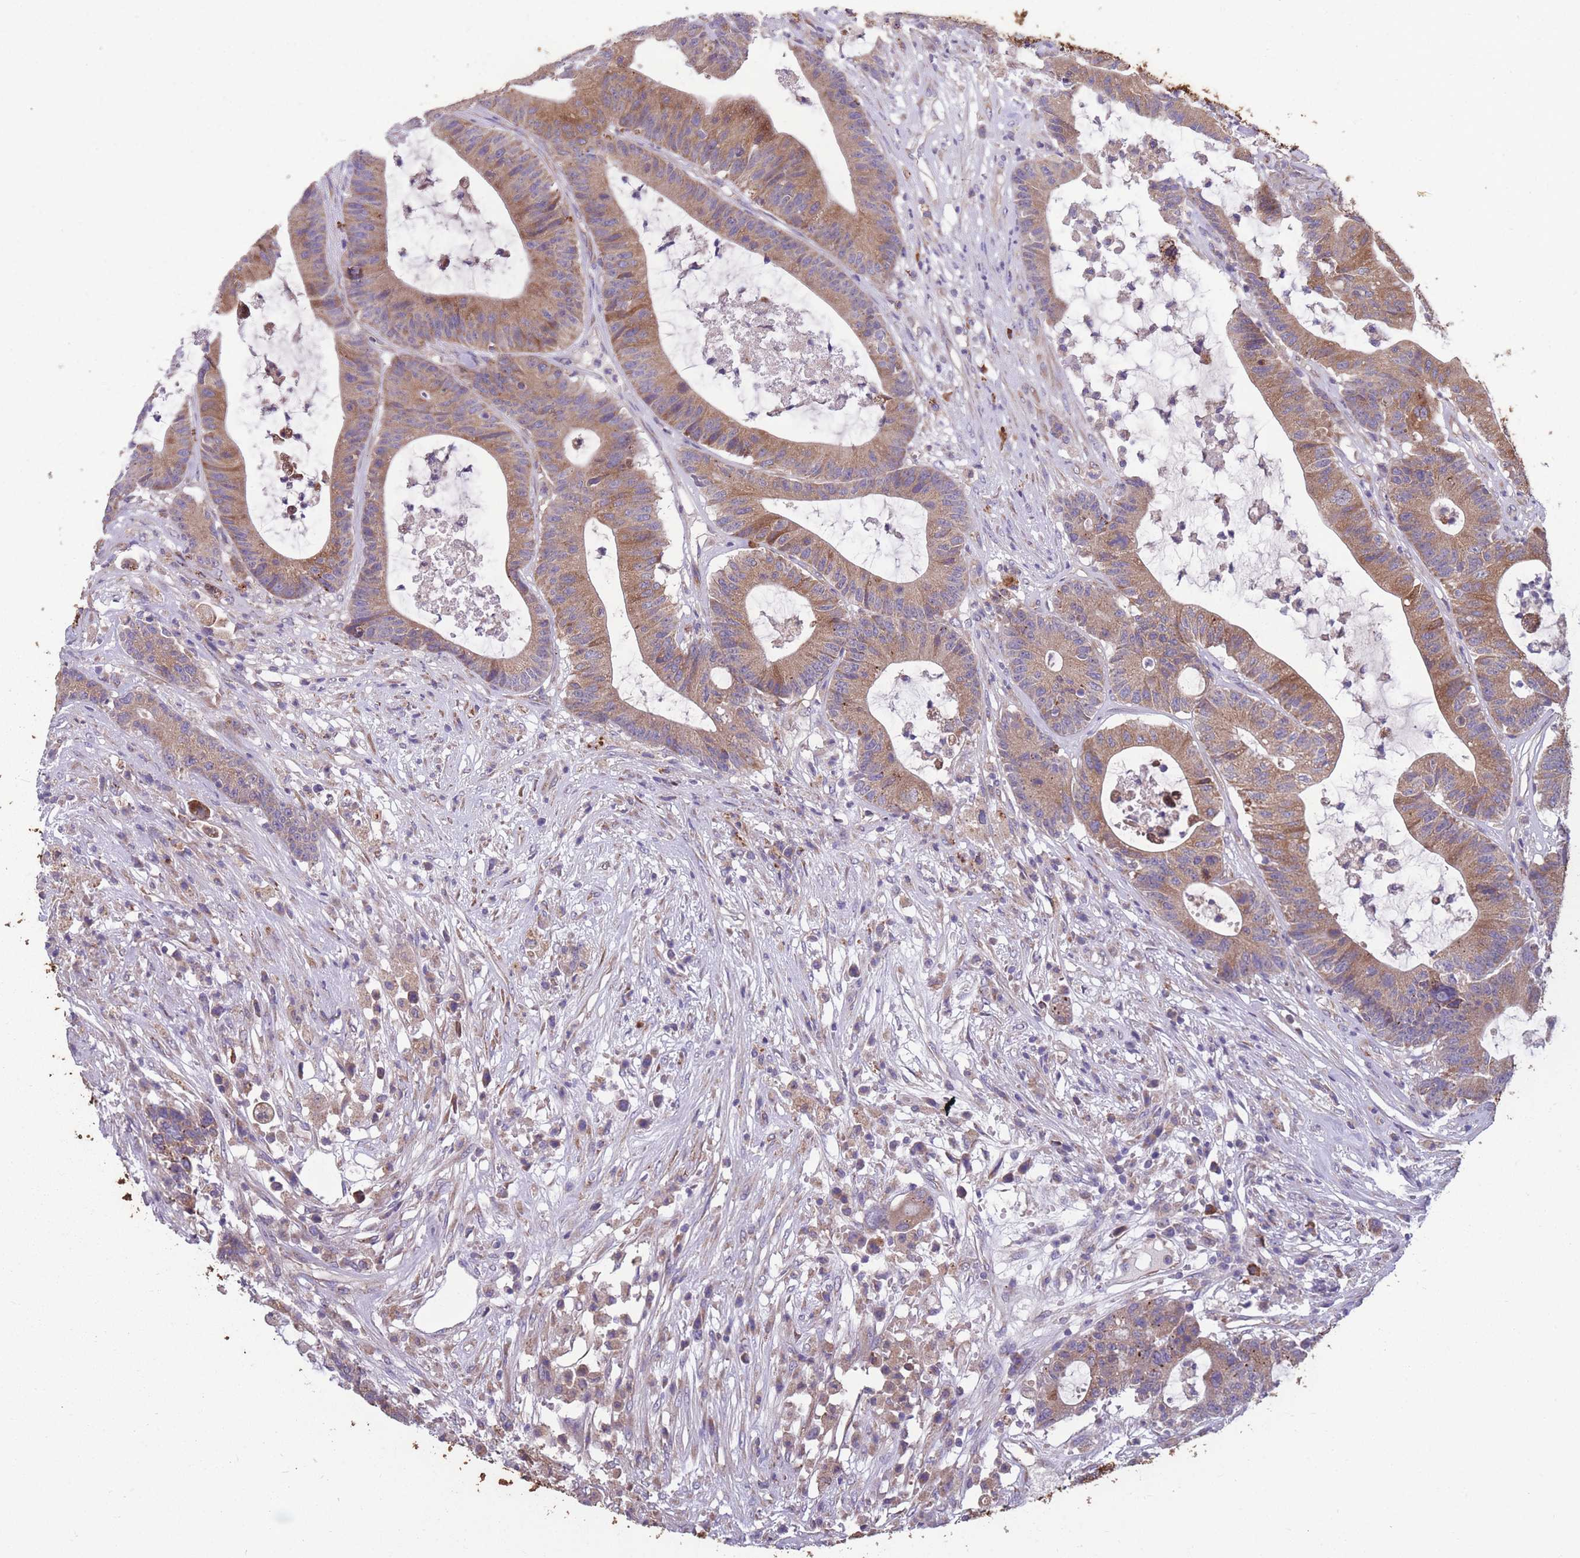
{"staining": {"intensity": "moderate", "quantity": ">75%", "location": "cytoplasmic/membranous"}, "tissue": "colorectal cancer", "cell_type": "Tumor cells", "image_type": "cancer", "snomed": [{"axis": "morphology", "description": "Adenocarcinoma, NOS"}, {"axis": "topography", "description": "Colon"}], "caption": "A photomicrograph showing moderate cytoplasmic/membranous positivity in approximately >75% of tumor cells in adenocarcinoma (colorectal), as visualized by brown immunohistochemical staining.", "gene": "STIM2", "patient": {"sex": "female", "age": 84}}